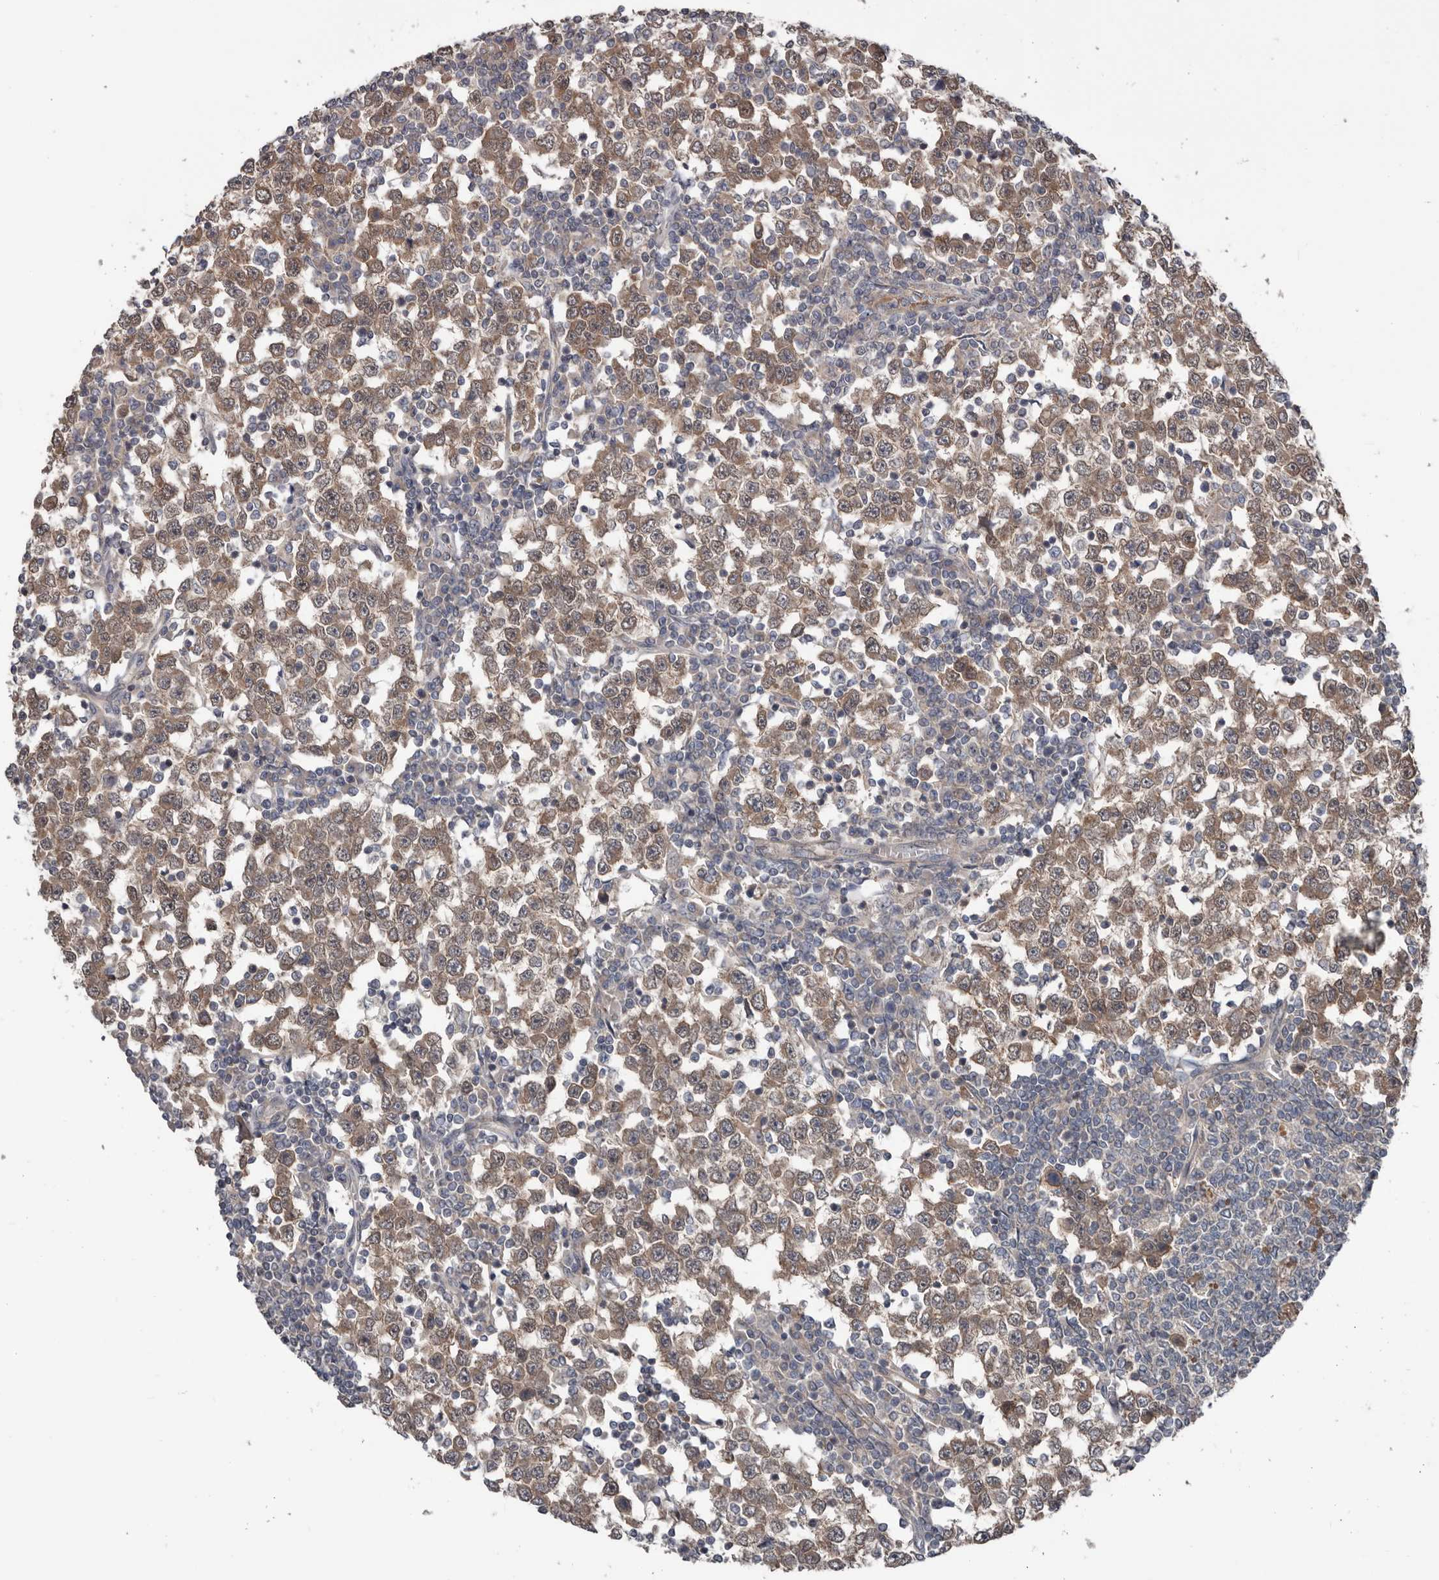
{"staining": {"intensity": "moderate", "quantity": ">75%", "location": "cytoplasmic/membranous"}, "tissue": "testis cancer", "cell_type": "Tumor cells", "image_type": "cancer", "snomed": [{"axis": "morphology", "description": "Seminoma, NOS"}, {"axis": "topography", "description": "Testis"}], "caption": "Immunohistochemistry staining of seminoma (testis), which displays medium levels of moderate cytoplasmic/membranous staining in about >75% of tumor cells indicating moderate cytoplasmic/membranous protein positivity. The staining was performed using DAB (brown) for protein detection and nuclei were counterstained in hematoxylin (blue).", "gene": "DNAJB4", "patient": {"sex": "male", "age": 65}}